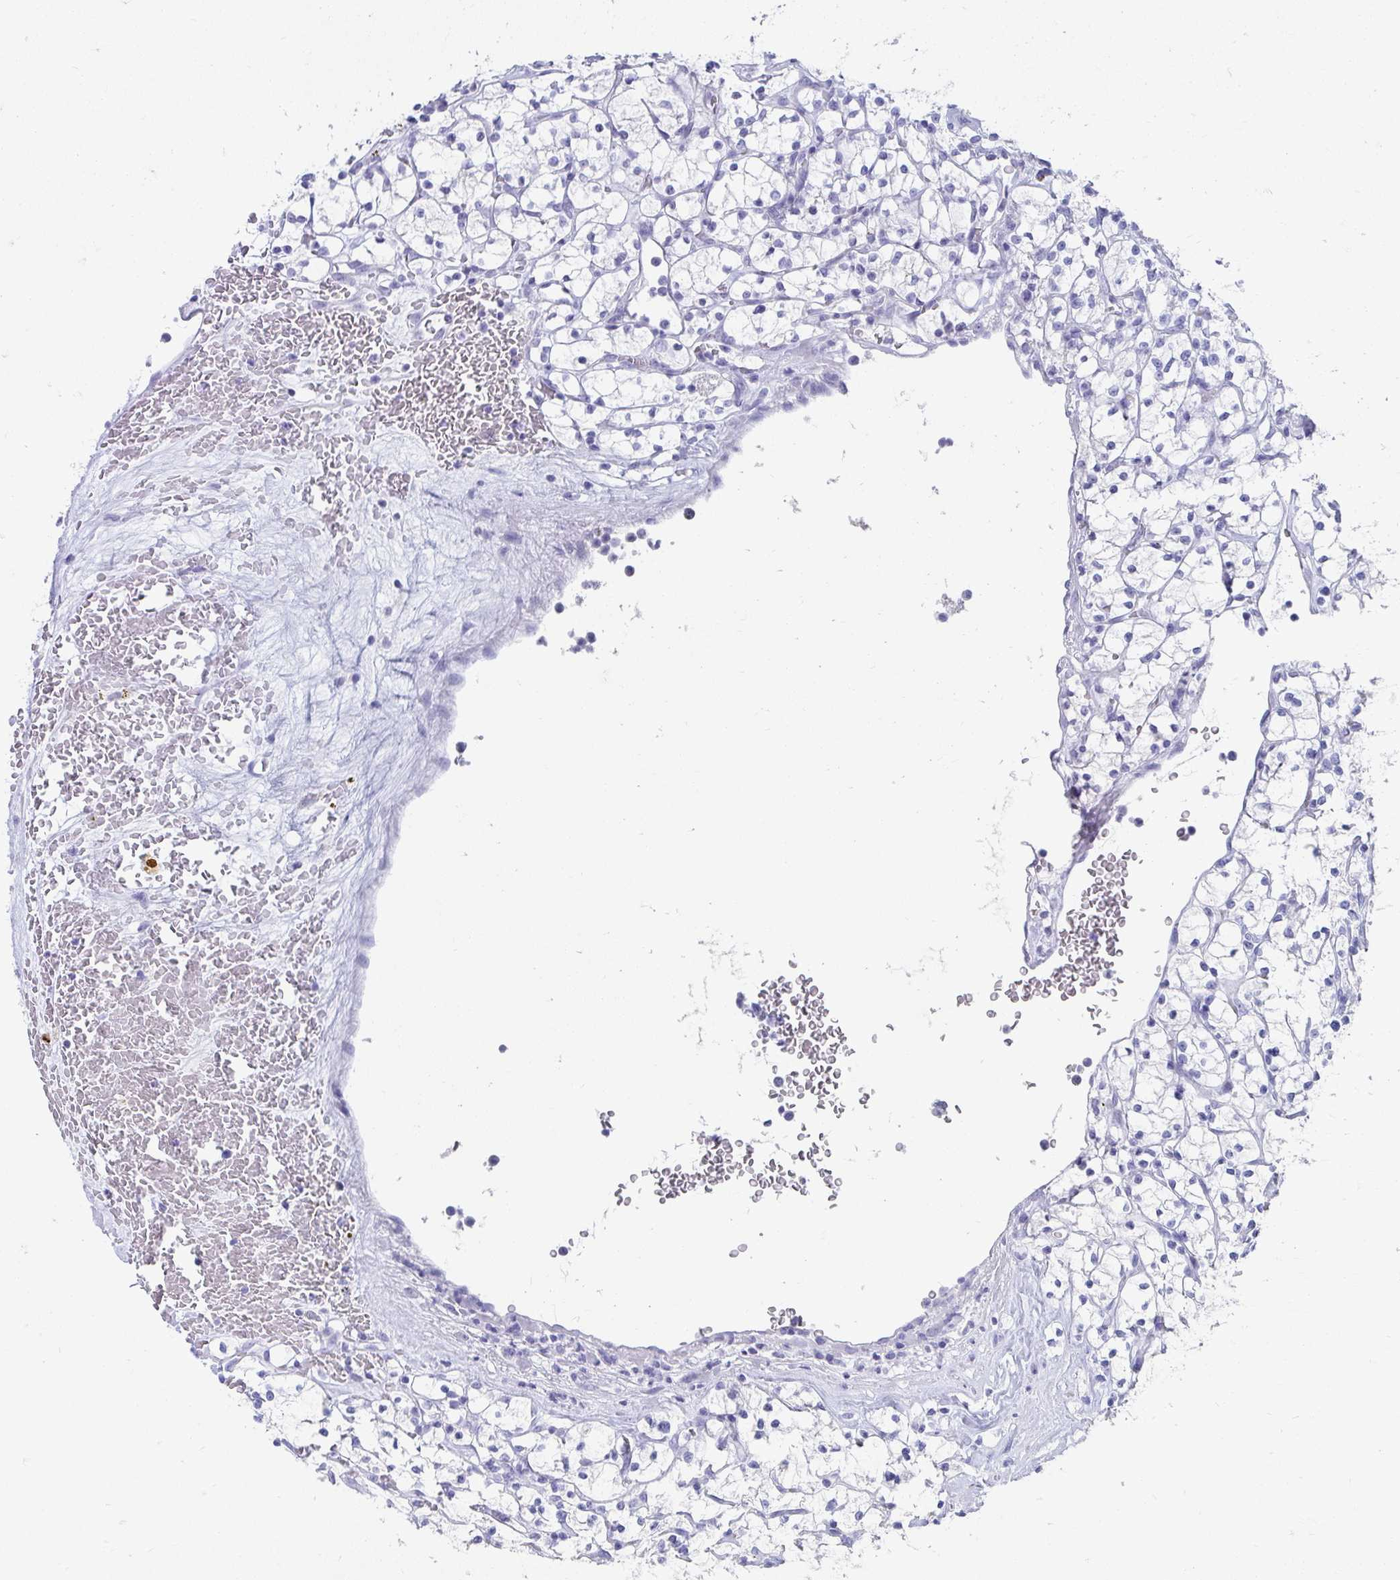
{"staining": {"intensity": "negative", "quantity": "none", "location": "none"}, "tissue": "renal cancer", "cell_type": "Tumor cells", "image_type": "cancer", "snomed": [{"axis": "morphology", "description": "Adenocarcinoma, NOS"}, {"axis": "topography", "description": "Kidney"}], "caption": "A high-resolution histopathology image shows IHC staining of renal cancer (adenocarcinoma), which exhibits no significant positivity in tumor cells. Brightfield microscopy of IHC stained with DAB (brown) and hematoxylin (blue), captured at high magnification.", "gene": "SEC14L3", "patient": {"sex": "female", "age": 64}}